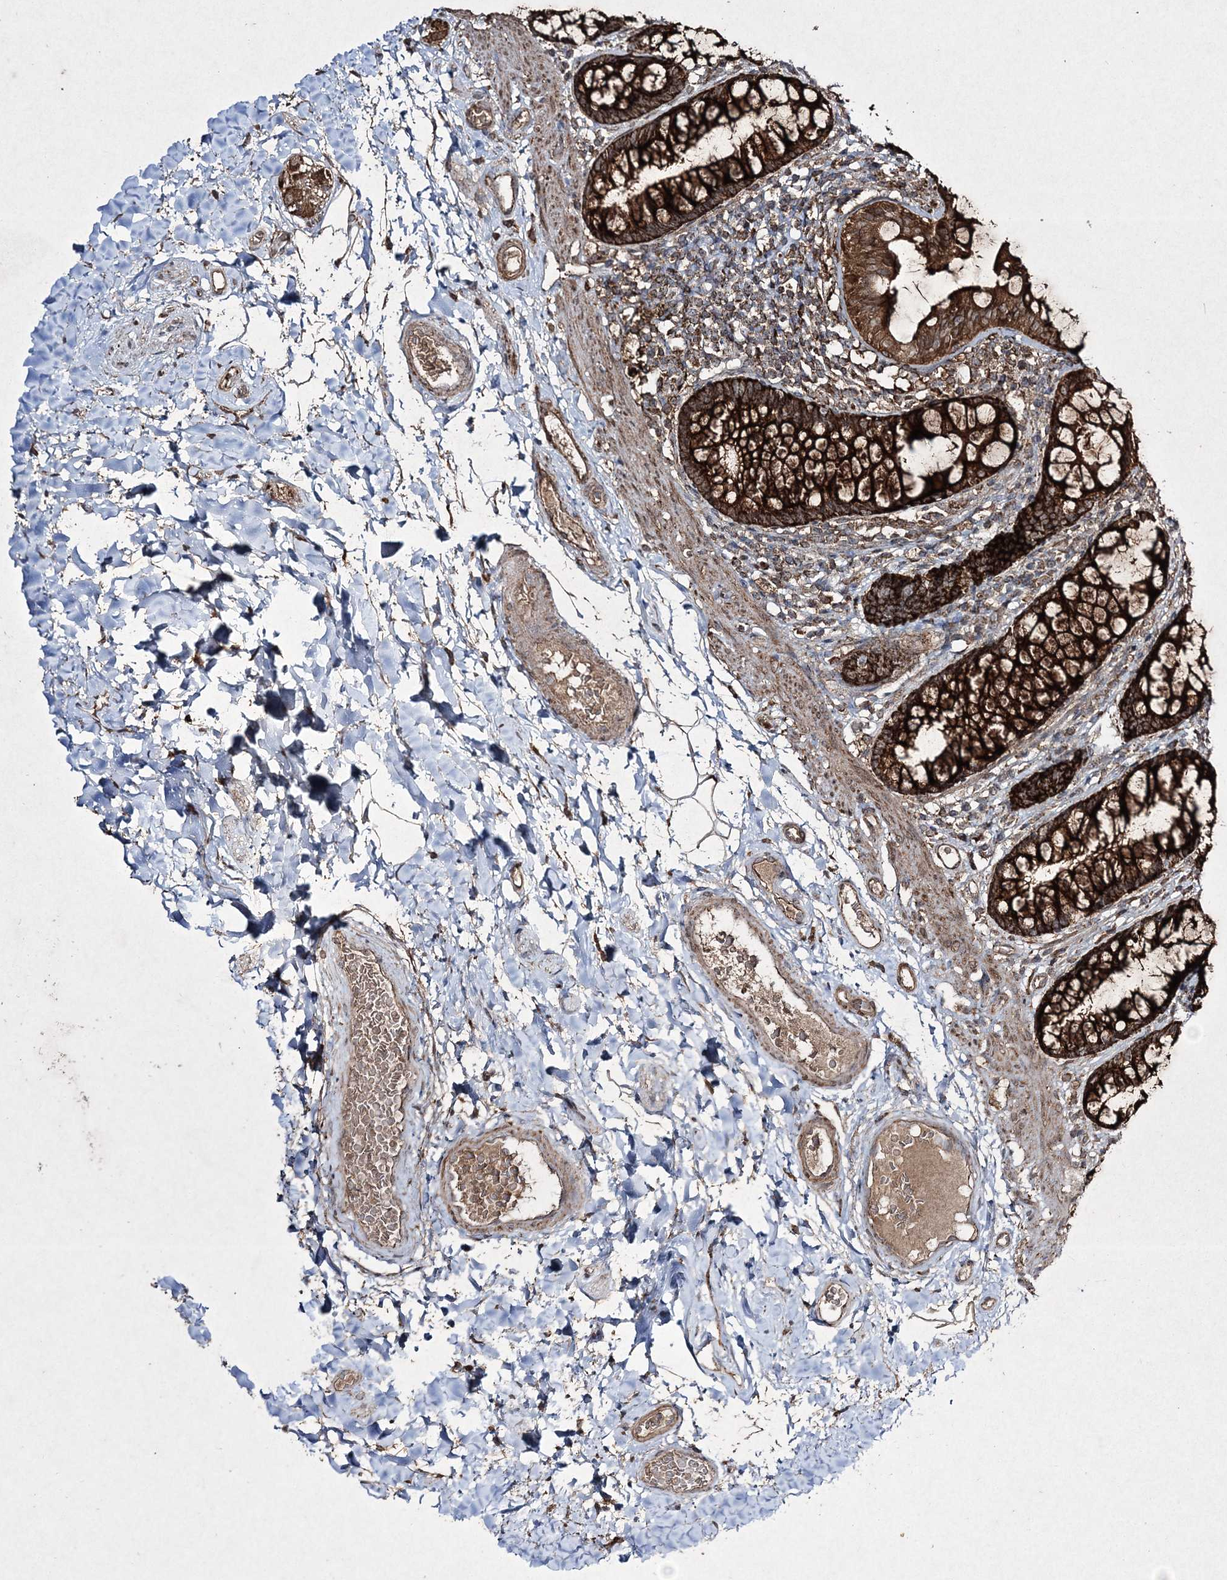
{"staining": {"intensity": "moderate", "quantity": "25%-75%", "location": "cytoplasmic/membranous"}, "tissue": "colon", "cell_type": "Endothelial cells", "image_type": "normal", "snomed": [{"axis": "morphology", "description": "Normal tissue, NOS"}, {"axis": "topography", "description": "Colon"}], "caption": "Normal colon exhibits moderate cytoplasmic/membranous positivity in about 25%-75% of endothelial cells.", "gene": "GRSF1", "patient": {"sex": "female", "age": 62}}